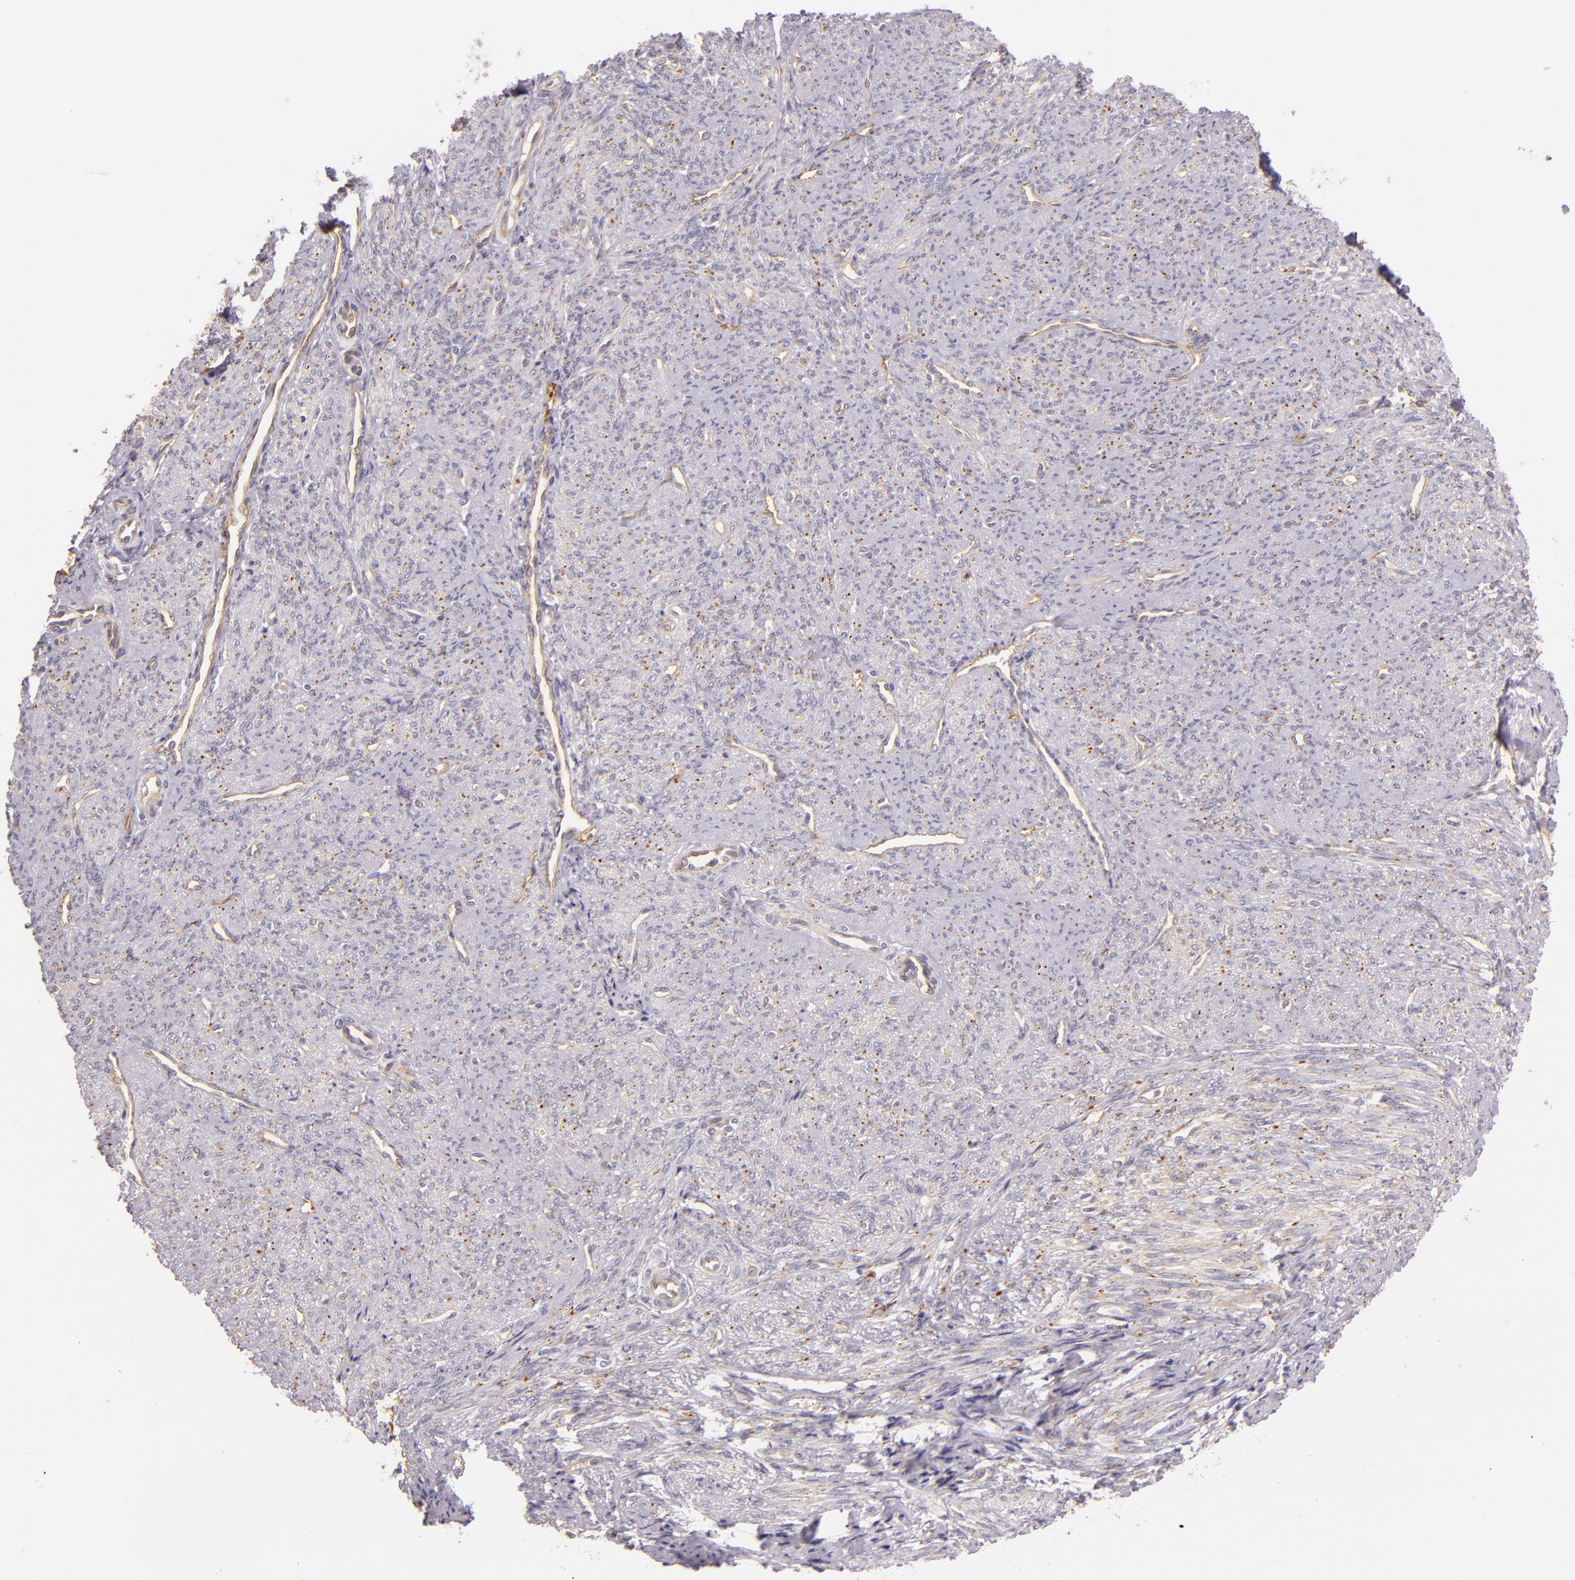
{"staining": {"intensity": "weak", "quantity": "<25%", "location": "cytoplasmic/membranous"}, "tissue": "smooth muscle", "cell_type": "Smooth muscle cells", "image_type": "normal", "snomed": [{"axis": "morphology", "description": "Normal tissue, NOS"}, {"axis": "topography", "description": "Cervix"}, {"axis": "topography", "description": "Endometrium"}], "caption": "DAB immunohistochemical staining of normal smooth muscle displays no significant staining in smooth muscle cells.", "gene": "CTSF", "patient": {"sex": "female", "age": 65}}